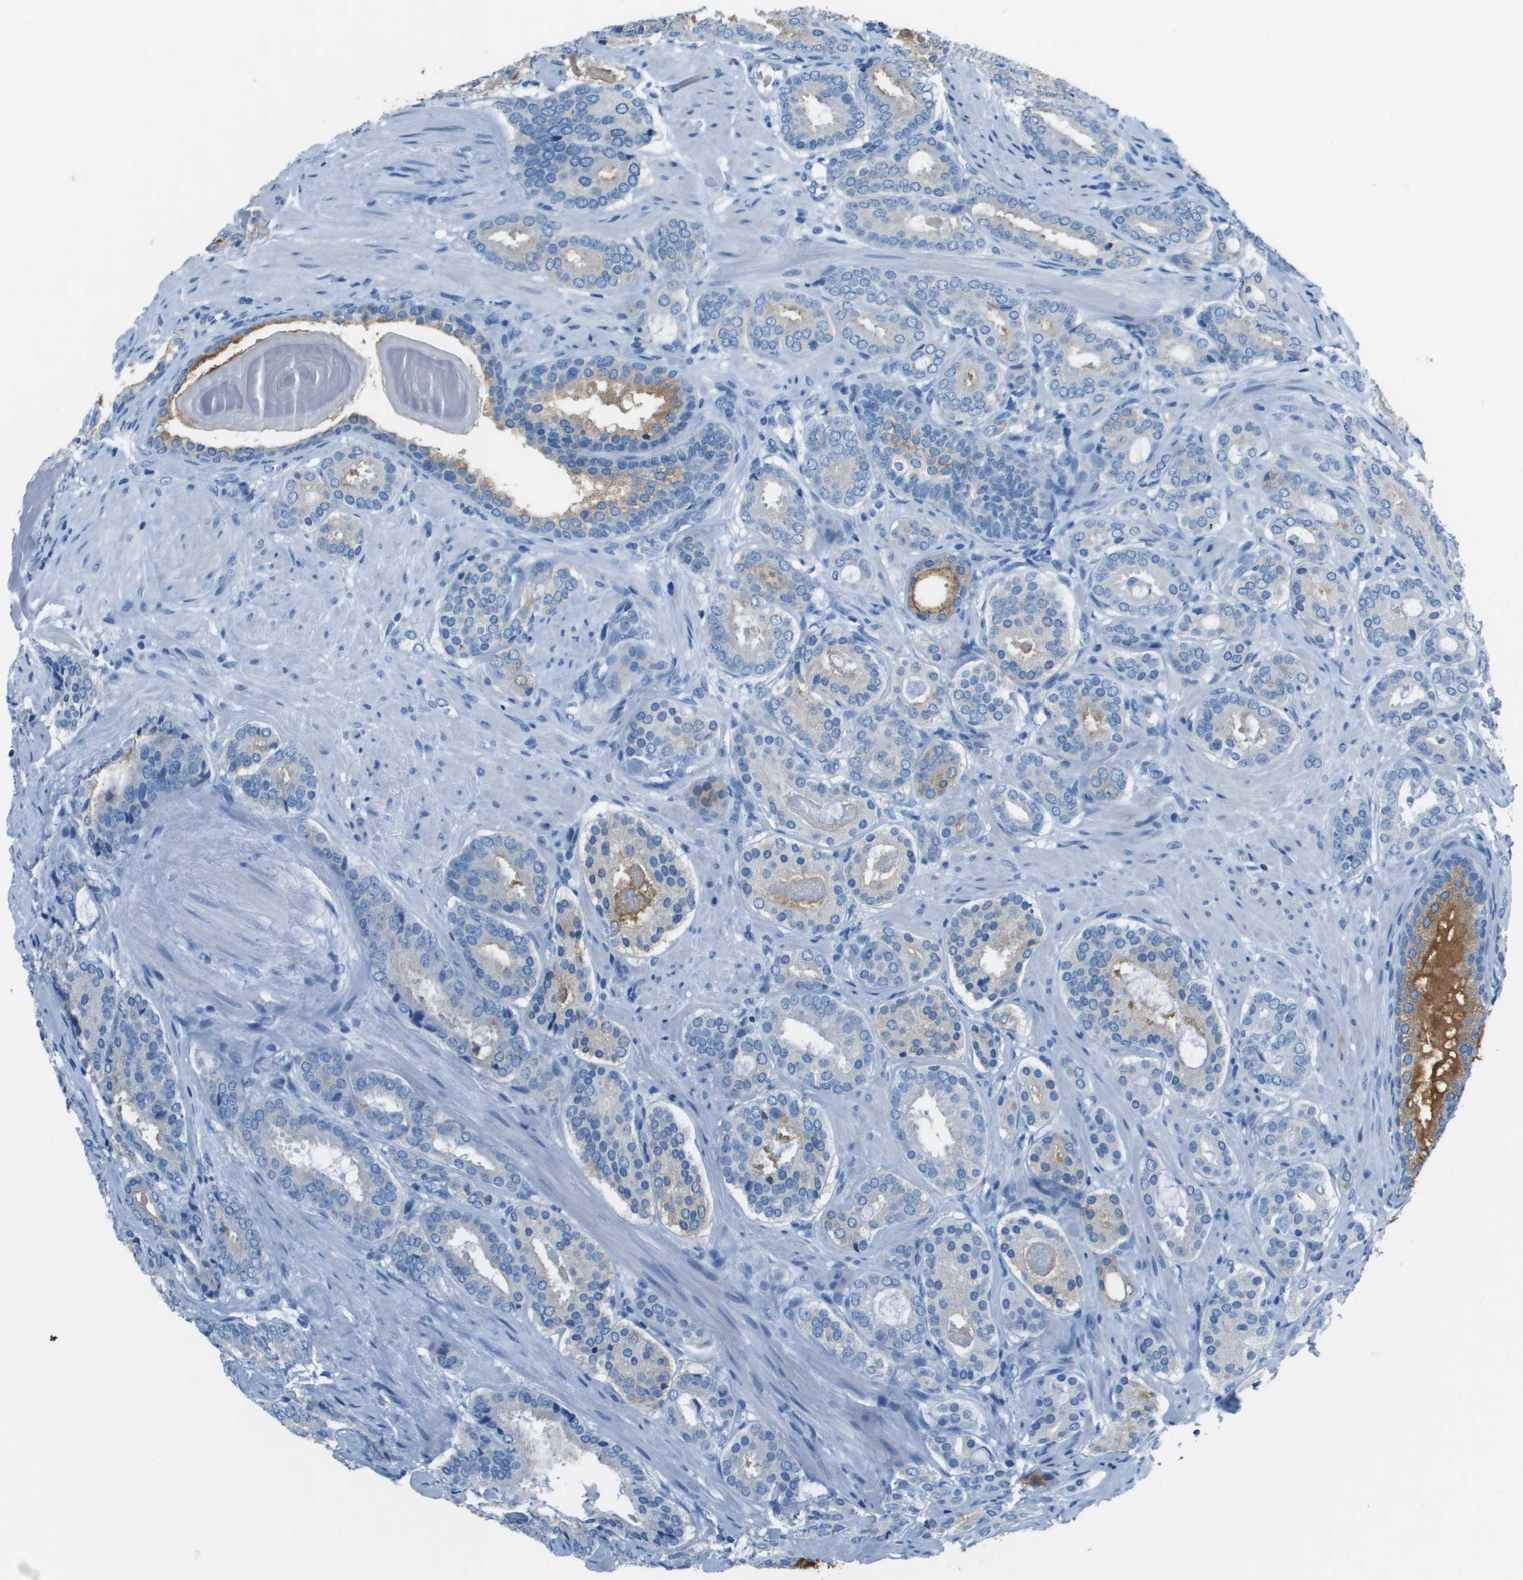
{"staining": {"intensity": "moderate", "quantity": "<25%", "location": "cytoplasmic/membranous"}, "tissue": "prostate cancer", "cell_type": "Tumor cells", "image_type": "cancer", "snomed": [{"axis": "morphology", "description": "Adenocarcinoma, Low grade"}, {"axis": "topography", "description": "Prostate"}], "caption": "Immunohistochemical staining of prostate cancer (adenocarcinoma (low-grade)) displays low levels of moderate cytoplasmic/membranous expression in about <25% of tumor cells.", "gene": "SLC16A10", "patient": {"sex": "male", "age": 69}}